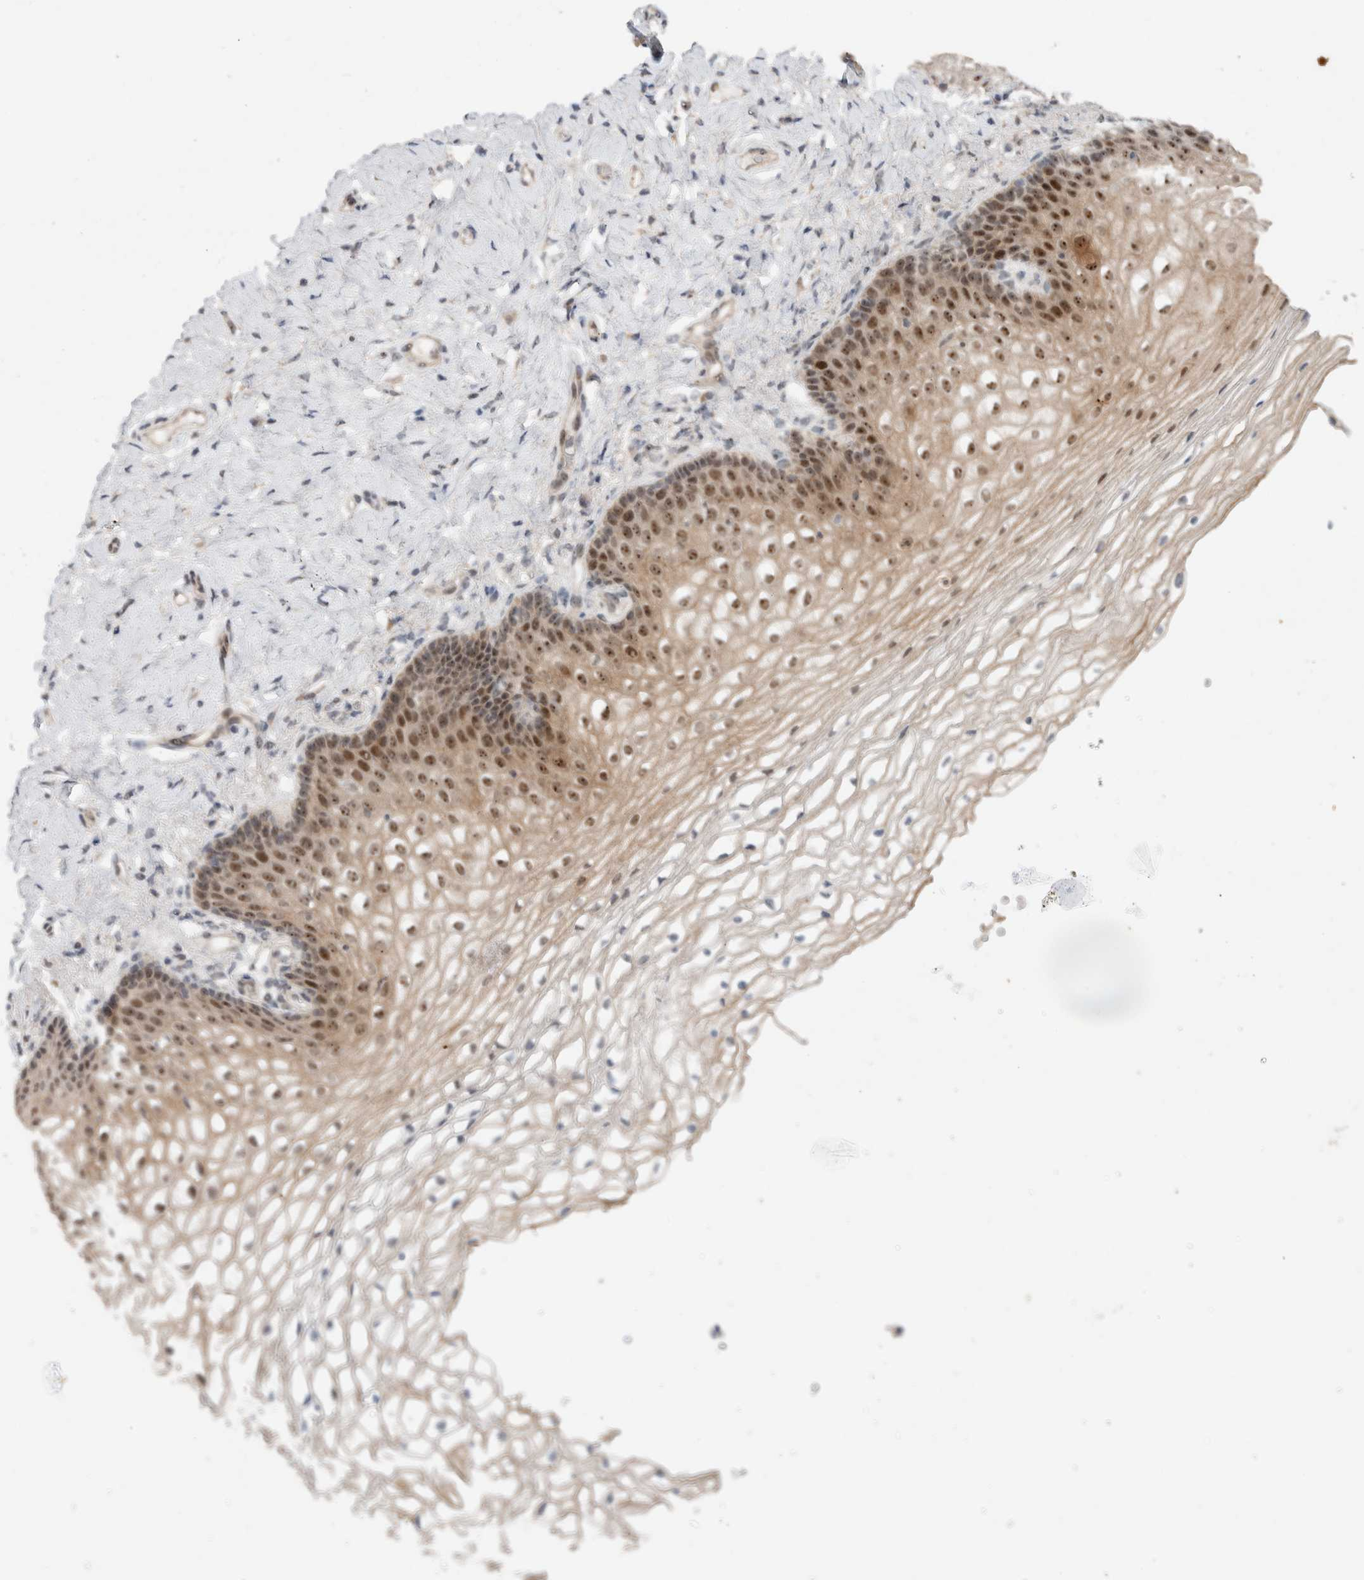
{"staining": {"intensity": "moderate", "quantity": "25%-75%", "location": "nuclear"}, "tissue": "vagina", "cell_type": "Squamous epithelial cells", "image_type": "normal", "snomed": [{"axis": "morphology", "description": "Normal tissue, NOS"}, {"axis": "topography", "description": "Vagina"}], "caption": "Brown immunohistochemical staining in benign human vagina displays moderate nuclear staining in approximately 25%-75% of squamous epithelial cells. (DAB = brown stain, brightfield microscopy at high magnification).", "gene": "MPHOSPH6", "patient": {"sex": "female", "age": 60}}